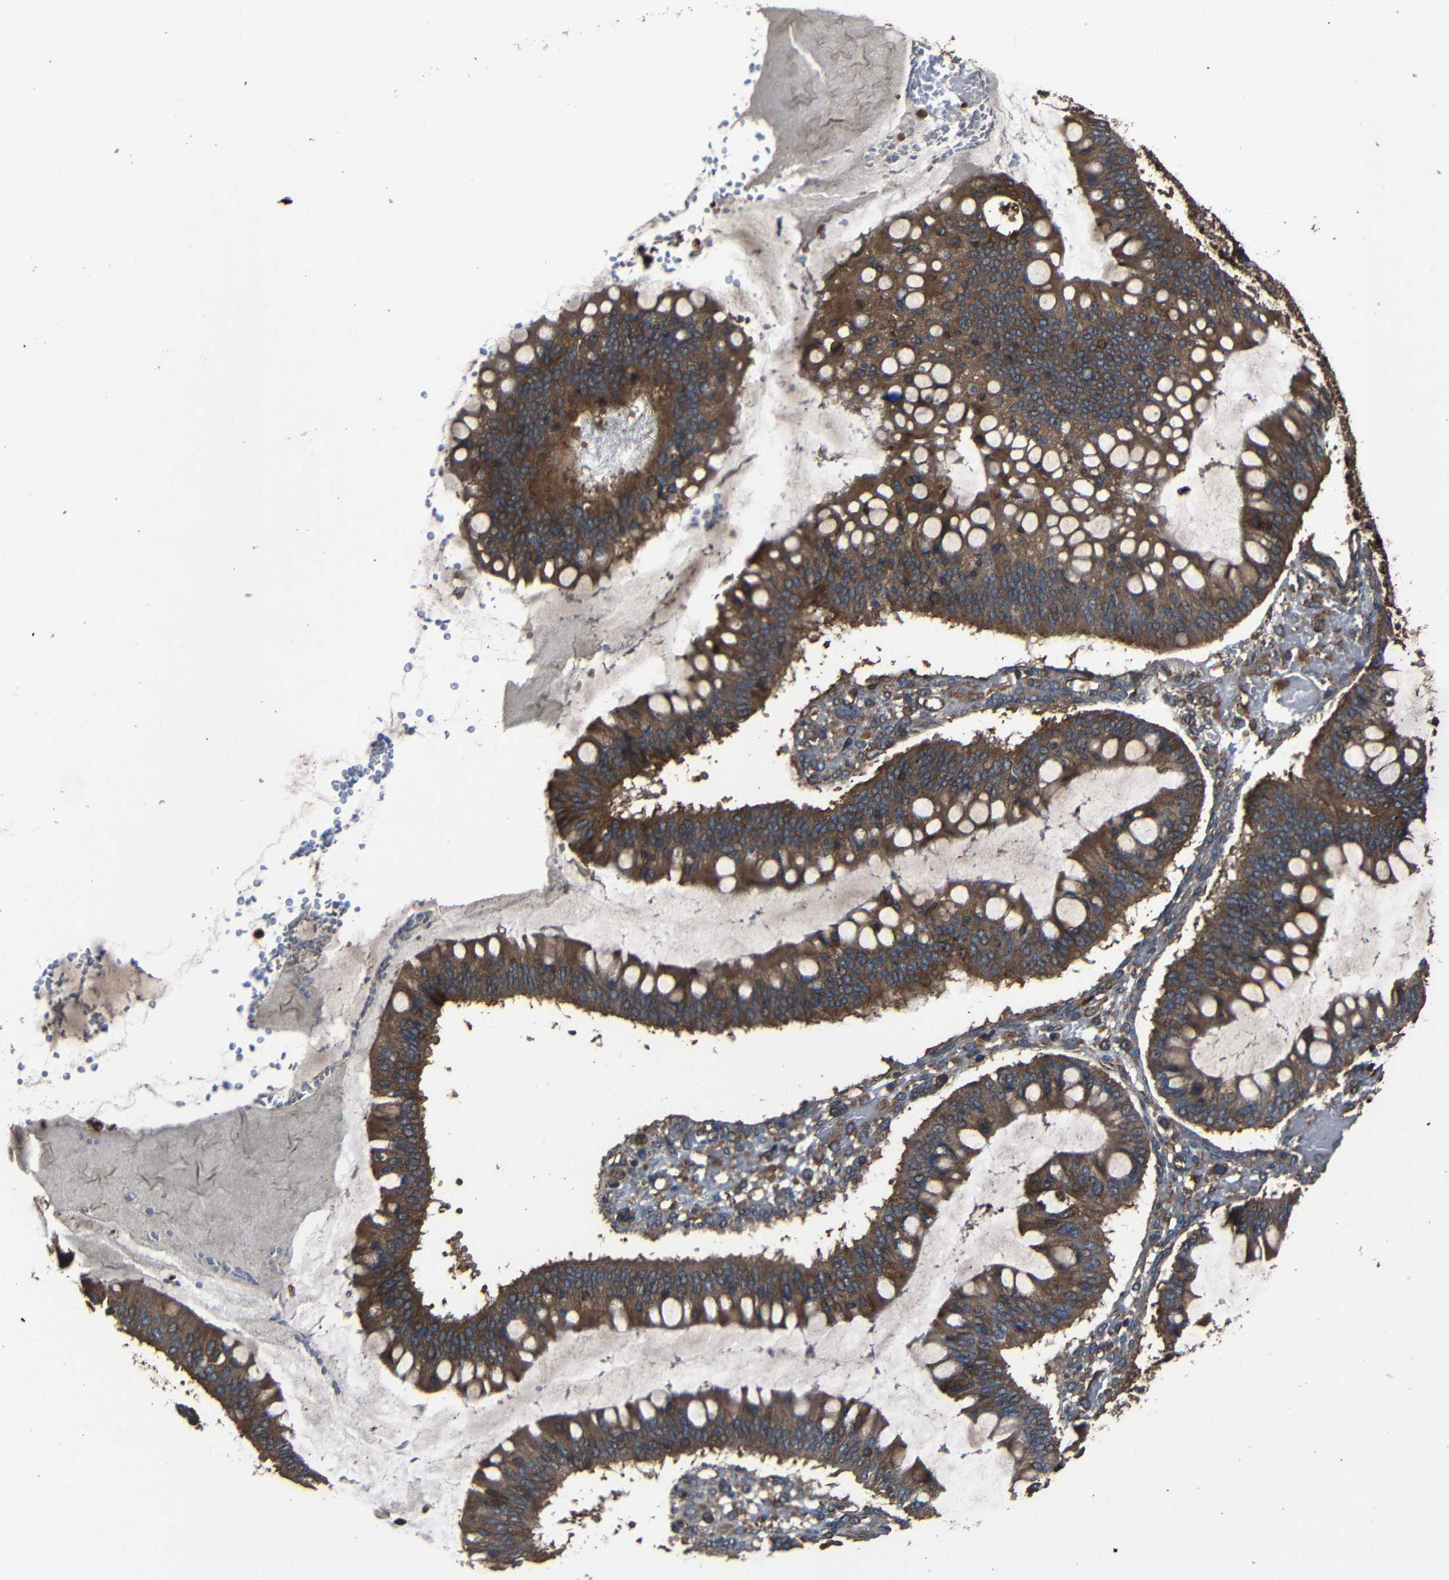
{"staining": {"intensity": "strong", "quantity": ">75%", "location": "cytoplasmic/membranous"}, "tissue": "ovarian cancer", "cell_type": "Tumor cells", "image_type": "cancer", "snomed": [{"axis": "morphology", "description": "Cystadenocarcinoma, mucinous, NOS"}, {"axis": "topography", "description": "Ovary"}], "caption": "This is an image of immunohistochemistry (IHC) staining of ovarian cancer (mucinous cystadenocarcinoma), which shows strong expression in the cytoplasmic/membranous of tumor cells.", "gene": "ADGRE5", "patient": {"sex": "female", "age": 73}}